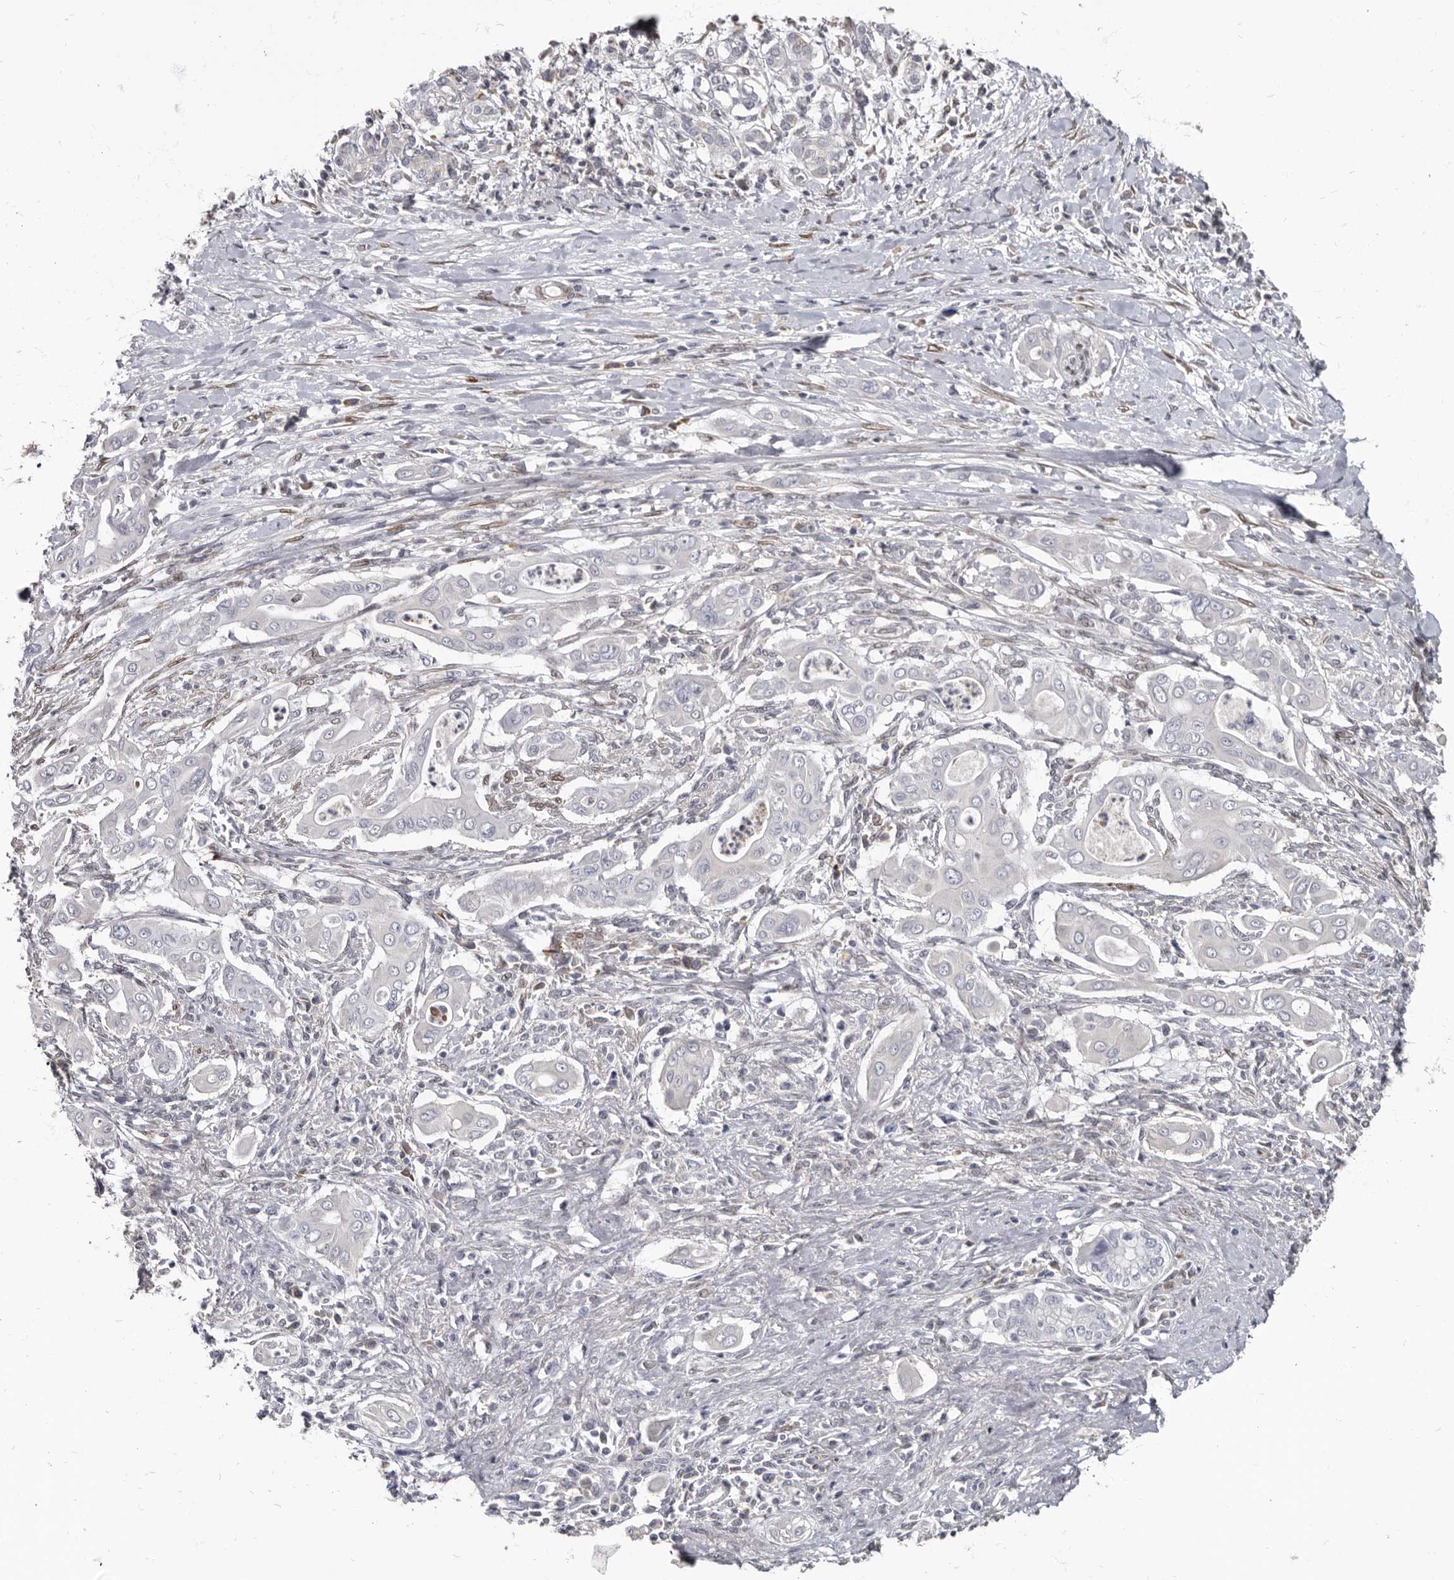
{"staining": {"intensity": "negative", "quantity": "none", "location": "none"}, "tissue": "pancreatic cancer", "cell_type": "Tumor cells", "image_type": "cancer", "snomed": [{"axis": "morphology", "description": "Adenocarcinoma, NOS"}, {"axis": "topography", "description": "Pancreas"}], "caption": "IHC micrograph of neoplastic tissue: pancreatic cancer stained with DAB (3,3'-diaminobenzidine) reveals no significant protein positivity in tumor cells. (DAB (3,3'-diaminobenzidine) immunohistochemistry with hematoxylin counter stain).", "gene": "MRGPRF", "patient": {"sex": "male", "age": 58}}